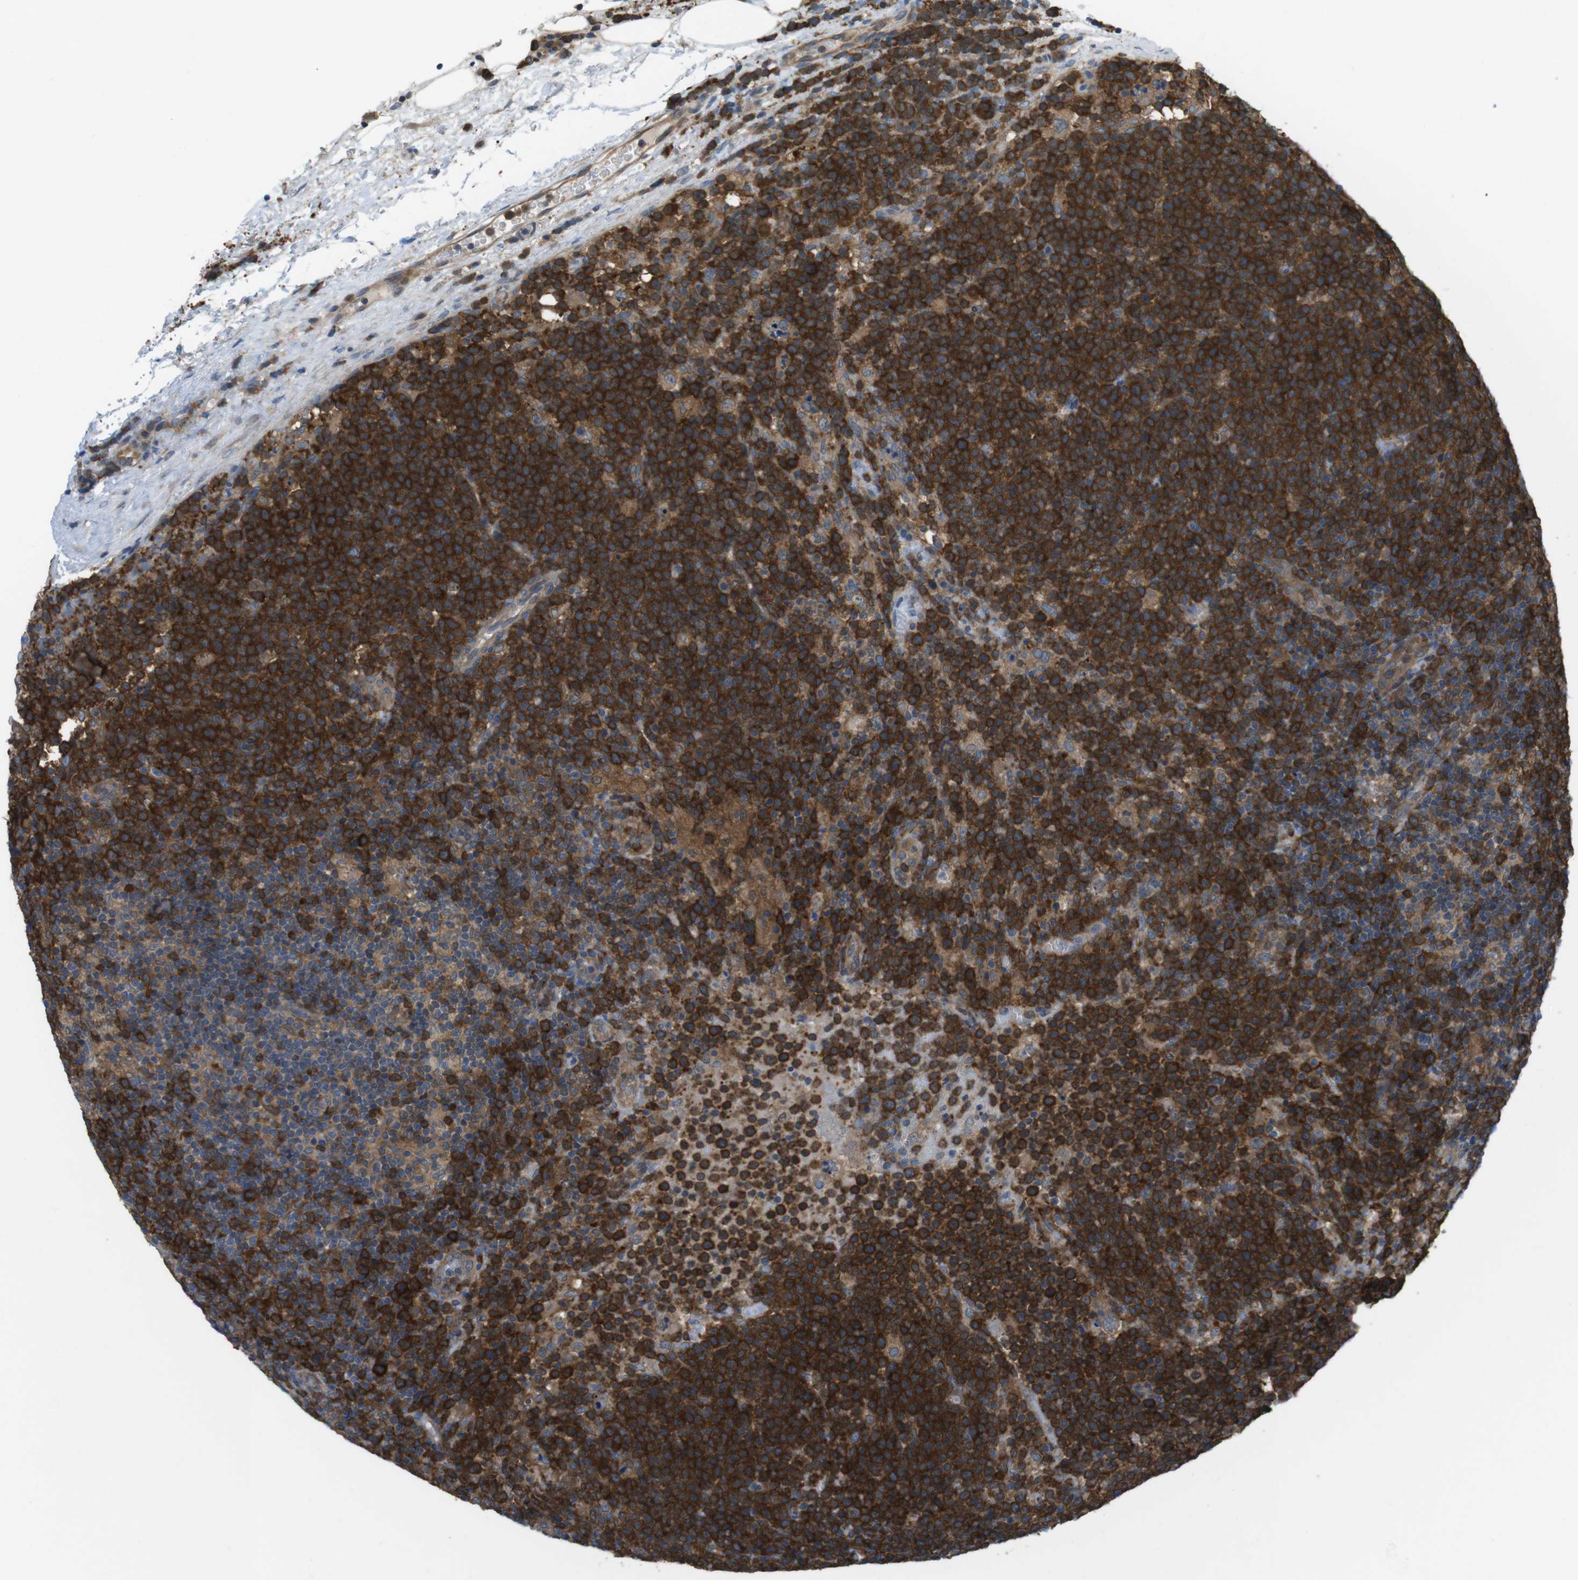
{"staining": {"intensity": "strong", "quantity": ">75%", "location": "cytoplasmic/membranous"}, "tissue": "lymphoma", "cell_type": "Tumor cells", "image_type": "cancer", "snomed": [{"axis": "morphology", "description": "Malignant lymphoma, non-Hodgkin's type, High grade"}, {"axis": "topography", "description": "Lymph node"}], "caption": "A high-resolution histopathology image shows immunohistochemistry staining of lymphoma, which shows strong cytoplasmic/membranous expression in about >75% of tumor cells.", "gene": "MTHFD1", "patient": {"sex": "male", "age": 61}}